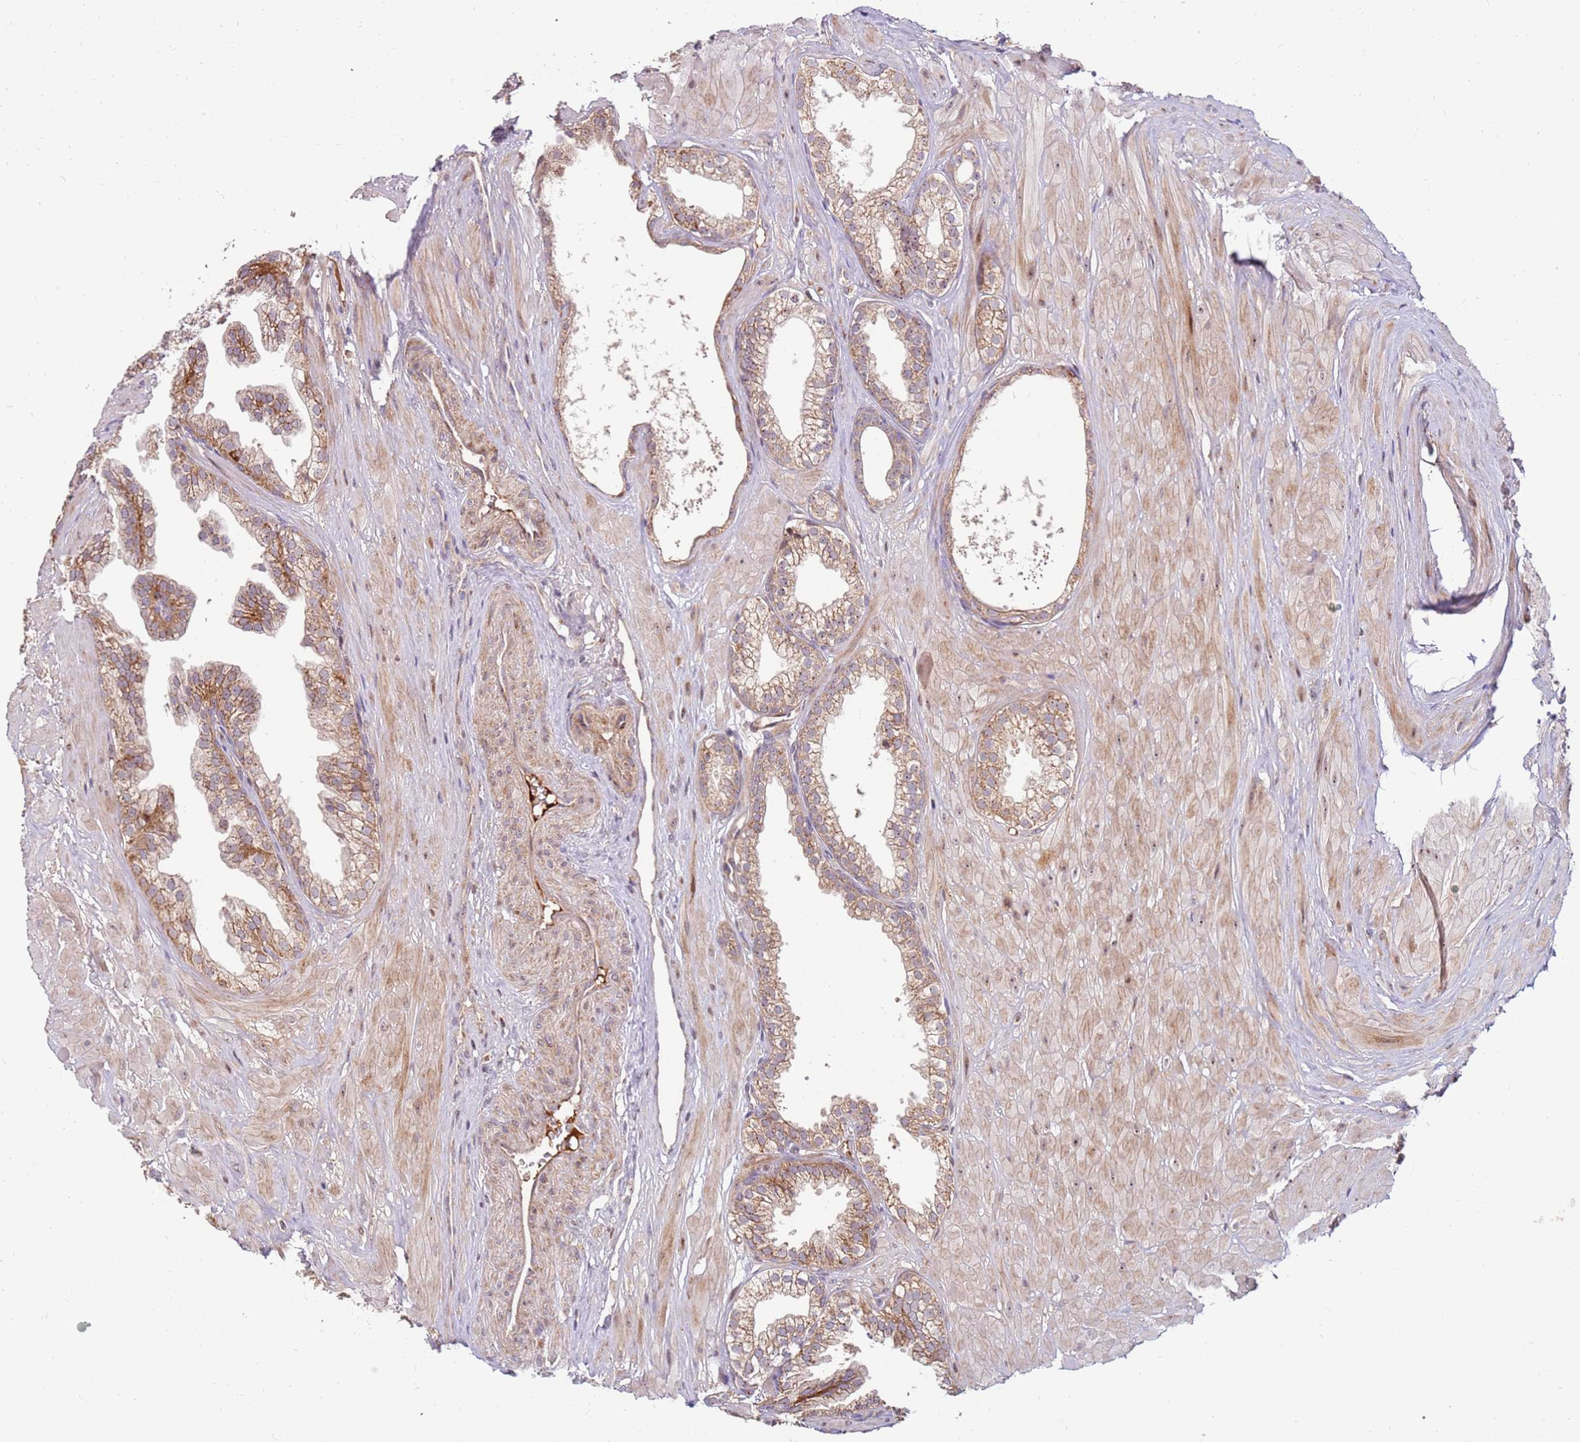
{"staining": {"intensity": "moderate", "quantity": ">75%", "location": "cytoplasmic/membranous"}, "tissue": "prostate", "cell_type": "Glandular cells", "image_type": "normal", "snomed": [{"axis": "morphology", "description": "Normal tissue, NOS"}, {"axis": "topography", "description": "Prostate"}, {"axis": "topography", "description": "Peripheral nerve tissue"}], "caption": "Normal prostate was stained to show a protein in brown. There is medium levels of moderate cytoplasmic/membranous staining in approximately >75% of glandular cells. The staining was performed using DAB, with brown indicating positive protein expression. Nuclei are stained blue with hematoxylin.", "gene": "KIF25", "patient": {"sex": "male", "age": 55}}